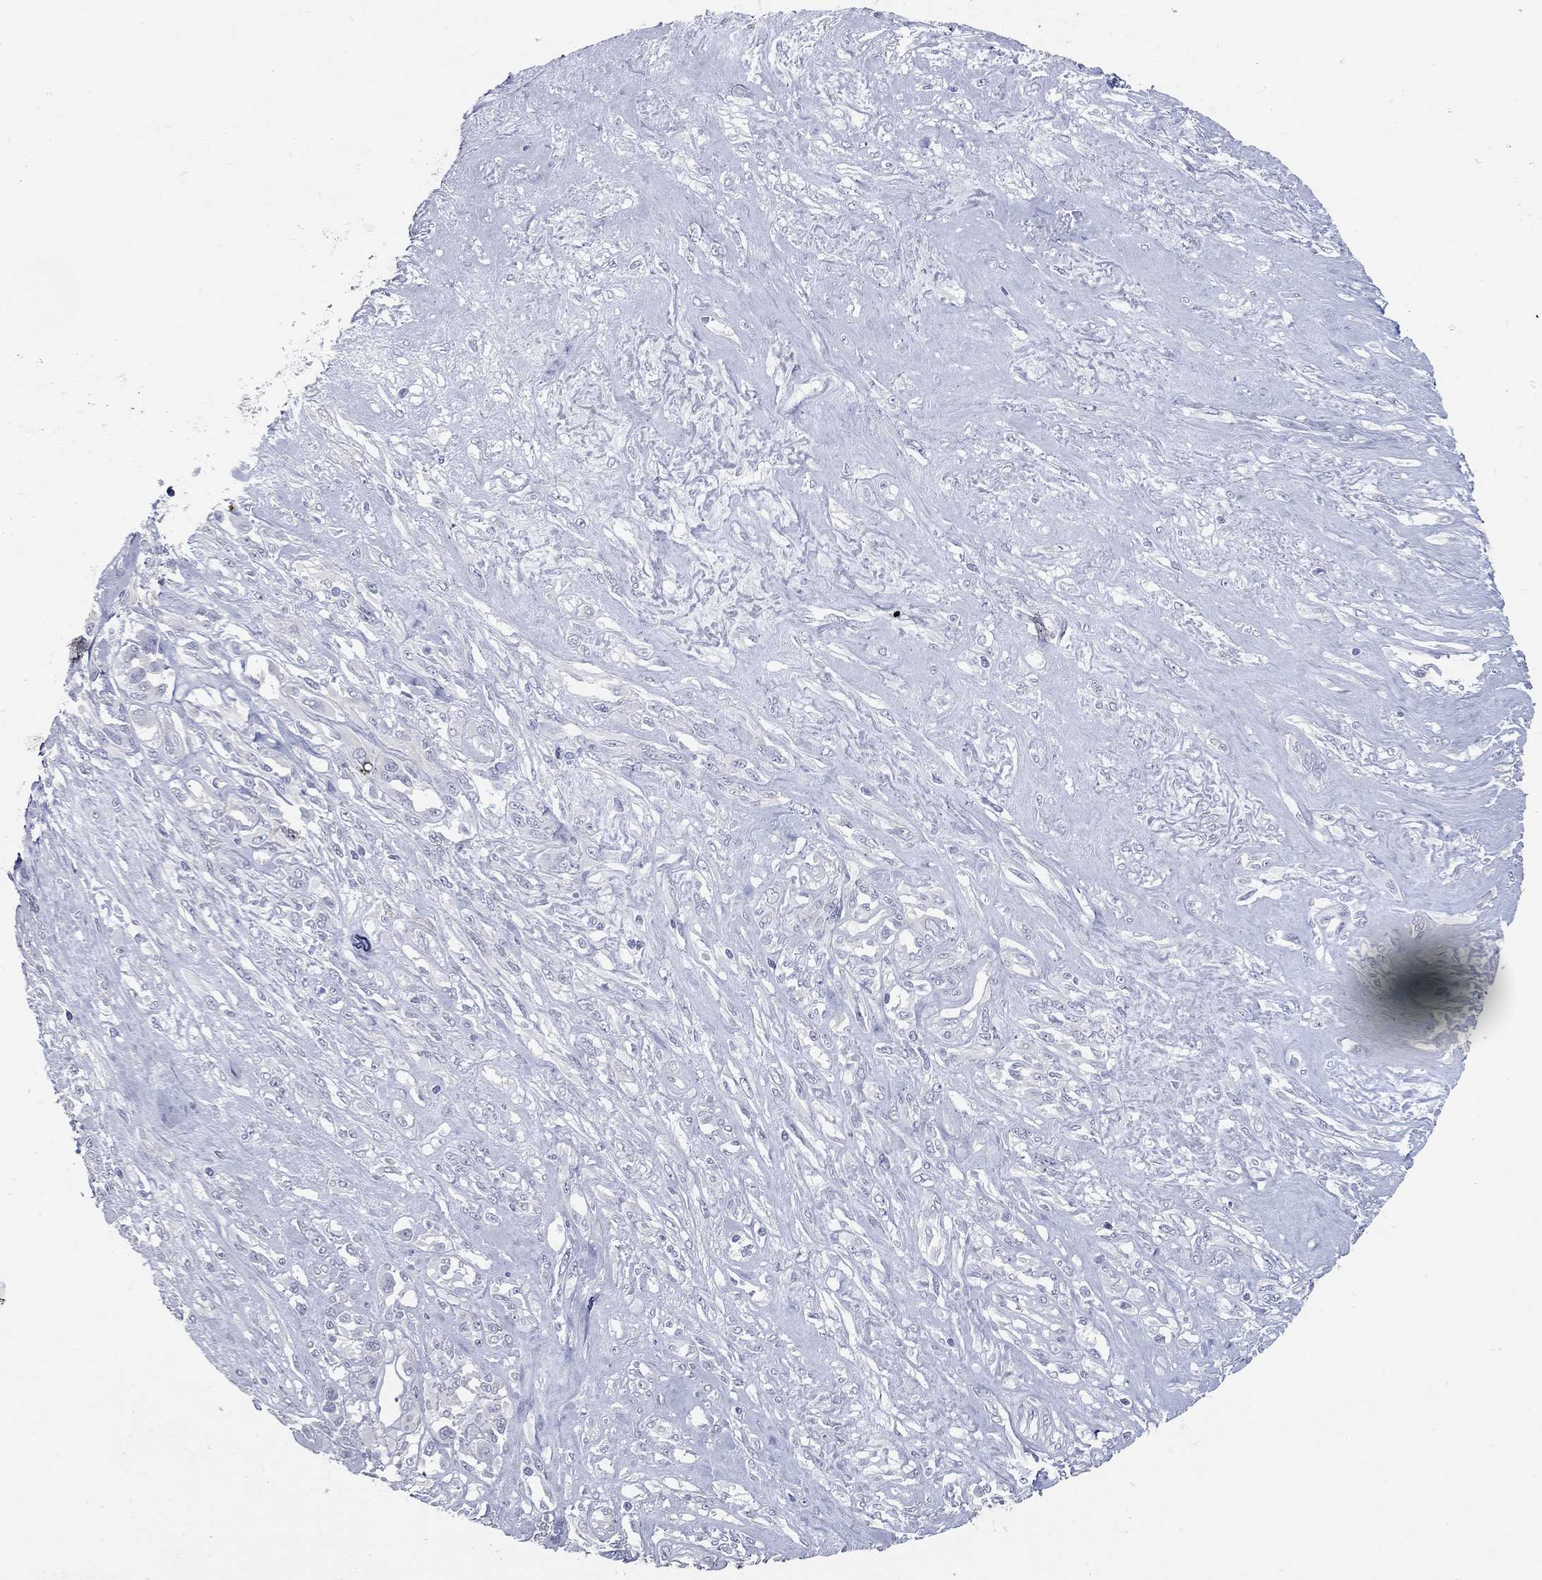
{"staining": {"intensity": "negative", "quantity": "none", "location": "none"}, "tissue": "melanoma", "cell_type": "Tumor cells", "image_type": "cancer", "snomed": [{"axis": "morphology", "description": "Malignant melanoma, NOS"}, {"axis": "topography", "description": "Skin"}], "caption": "Immunohistochemical staining of melanoma reveals no significant expression in tumor cells.", "gene": "TAC1", "patient": {"sex": "female", "age": 91}}